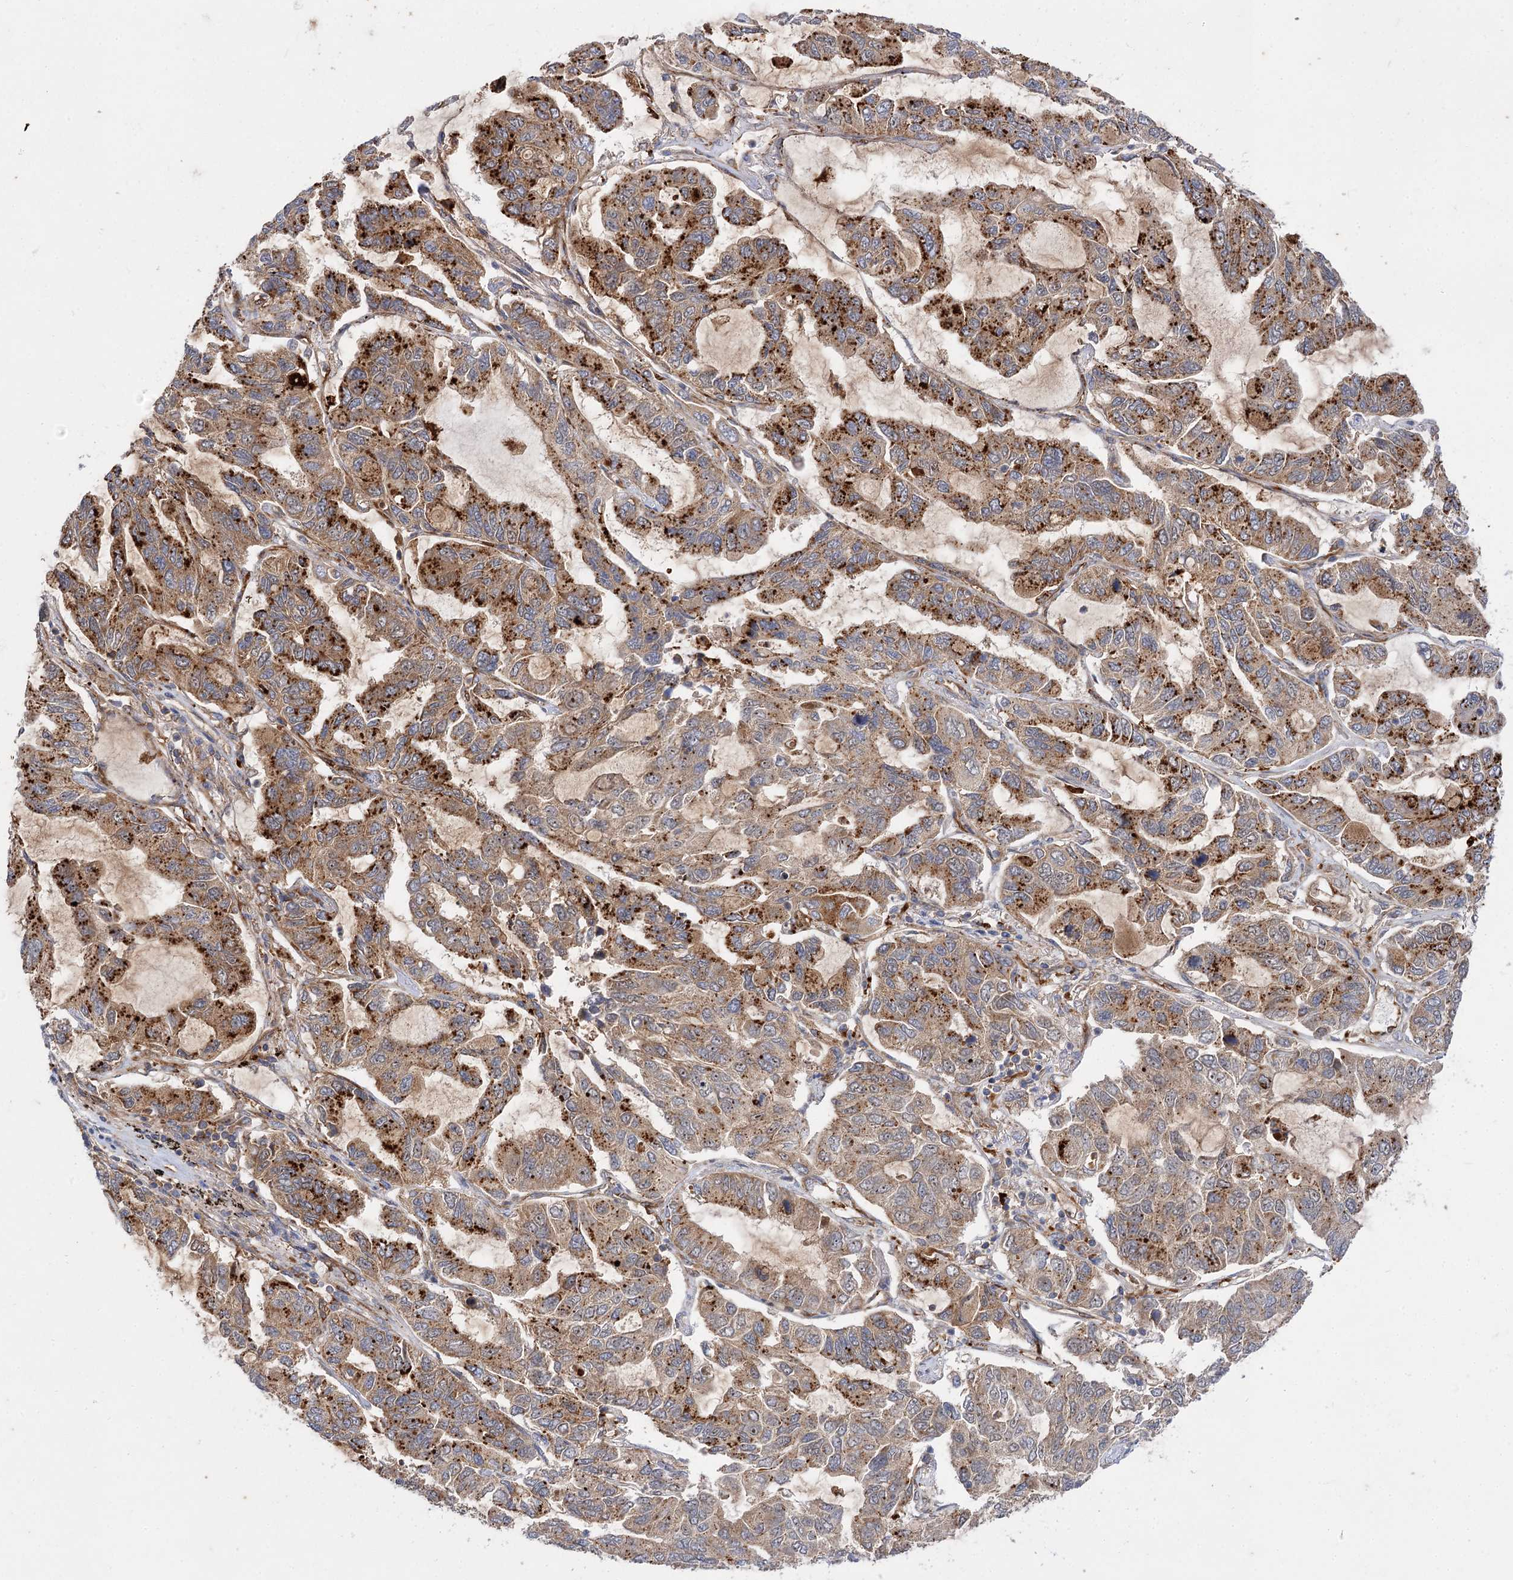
{"staining": {"intensity": "strong", "quantity": ">75%", "location": "cytoplasmic/membranous"}, "tissue": "lung cancer", "cell_type": "Tumor cells", "image_type": "cancer", "snomed": [{"axis": "morphology", "description": "Adenocarcinoma, NOS"}, {"axis": "topography", "description": "Lung"}], "caption": "Human lung adenocarcinoma stained for a protein (brown) reveals strong cytoplasmic/membranous positive staining in about >75% of tumor cells.", "gene": "PATL1", "patient": {"sex": "male", "age": 64}}